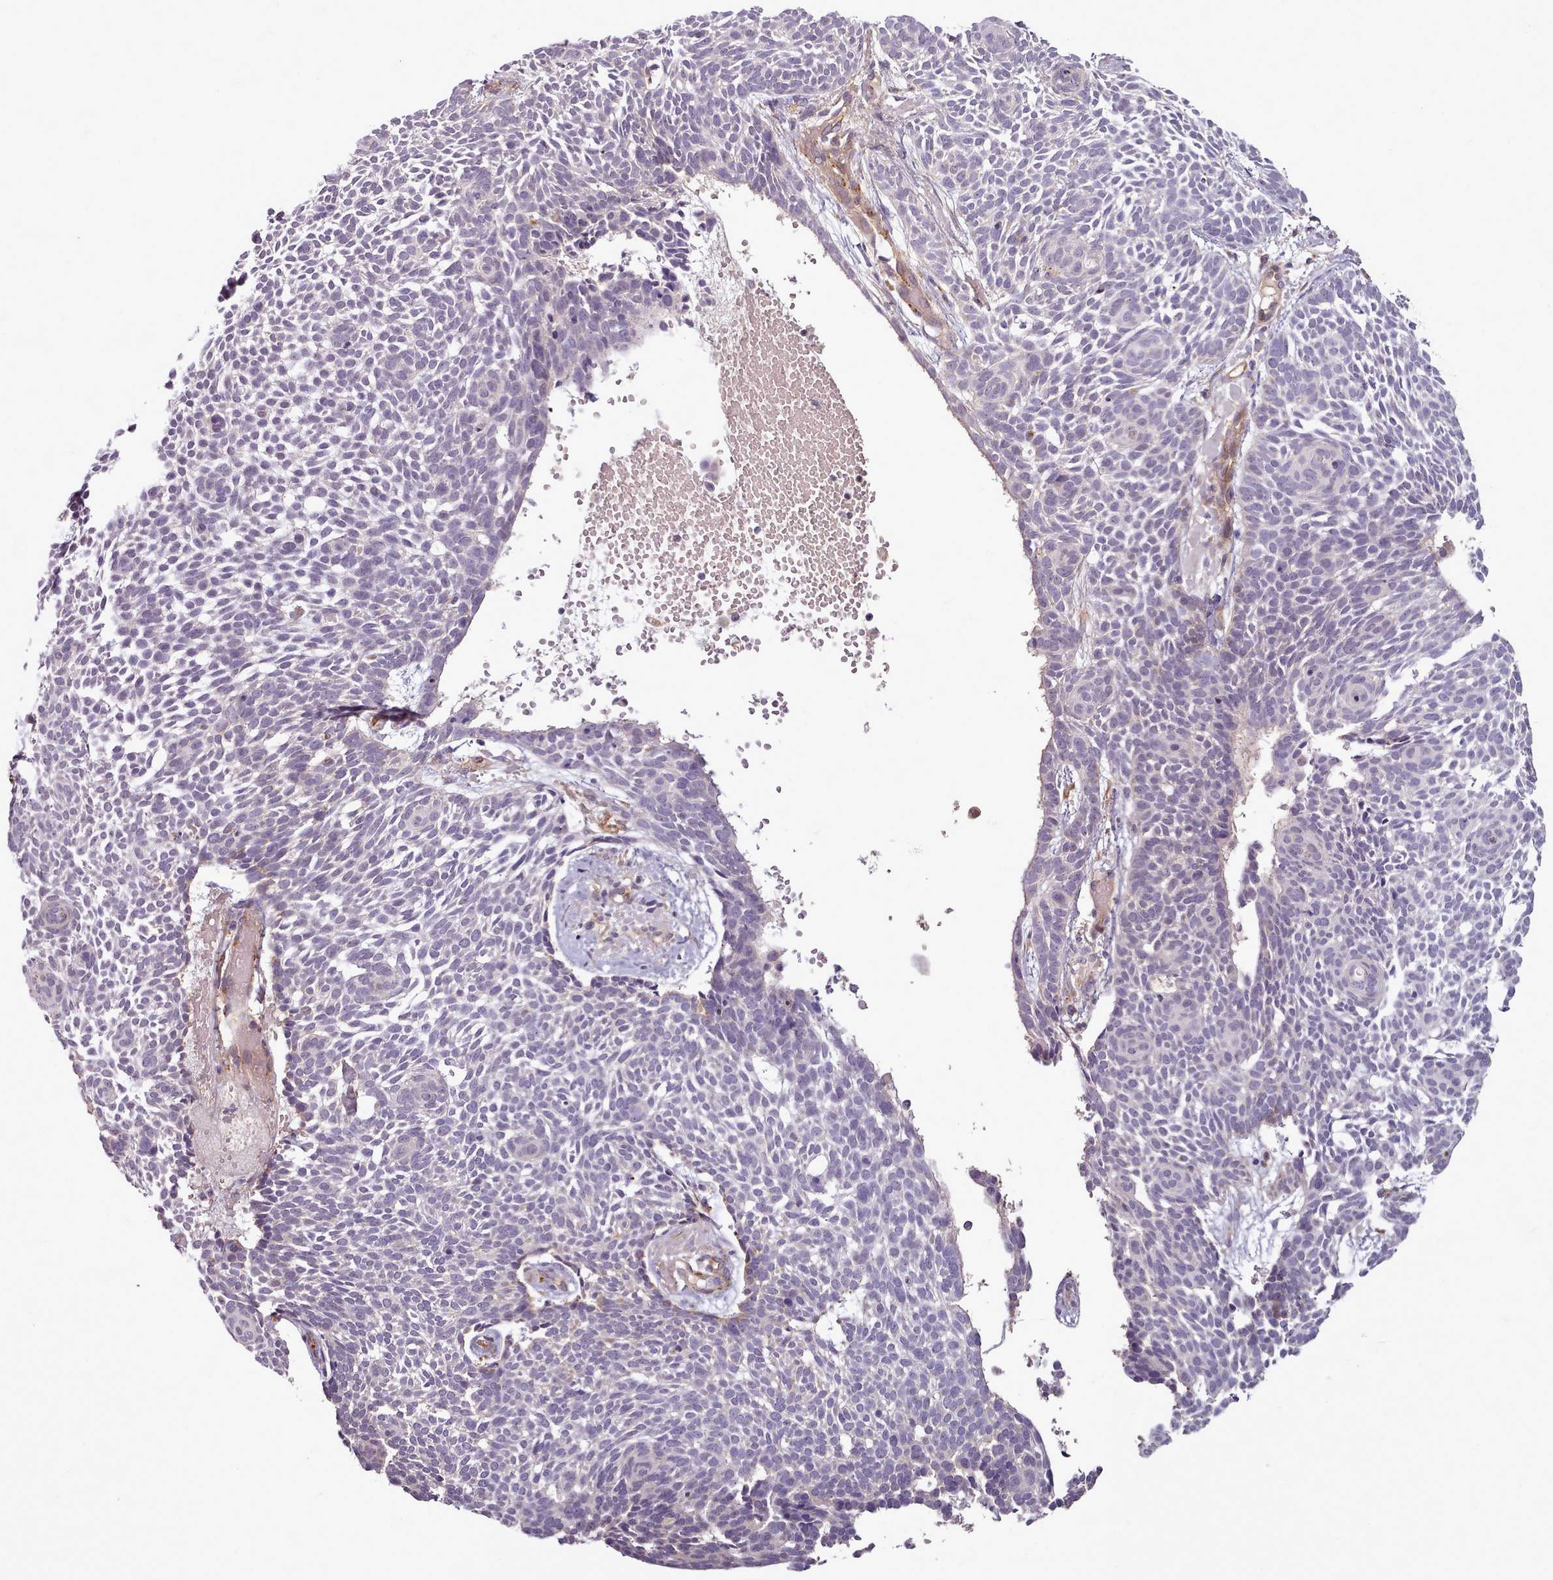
{"staining": {"intensity": "negative", "quantity": "none", "location": "none"}, "tissue": "skin cancer", "cell_type": "Tumor cells", "image_type": "cancer", "snomed": [{"axis": "morphology", "description": "Basal cell carcinoma"}, {"axis": "topography", "description": "Skin"}], "caption": "A high-resolution histopathology image shows IHC staining of skin cancer, which shows no significant positivity in tumor cells.", "gene": "C1QTNF5", "patient": {"sex": "male", "age": 61}}